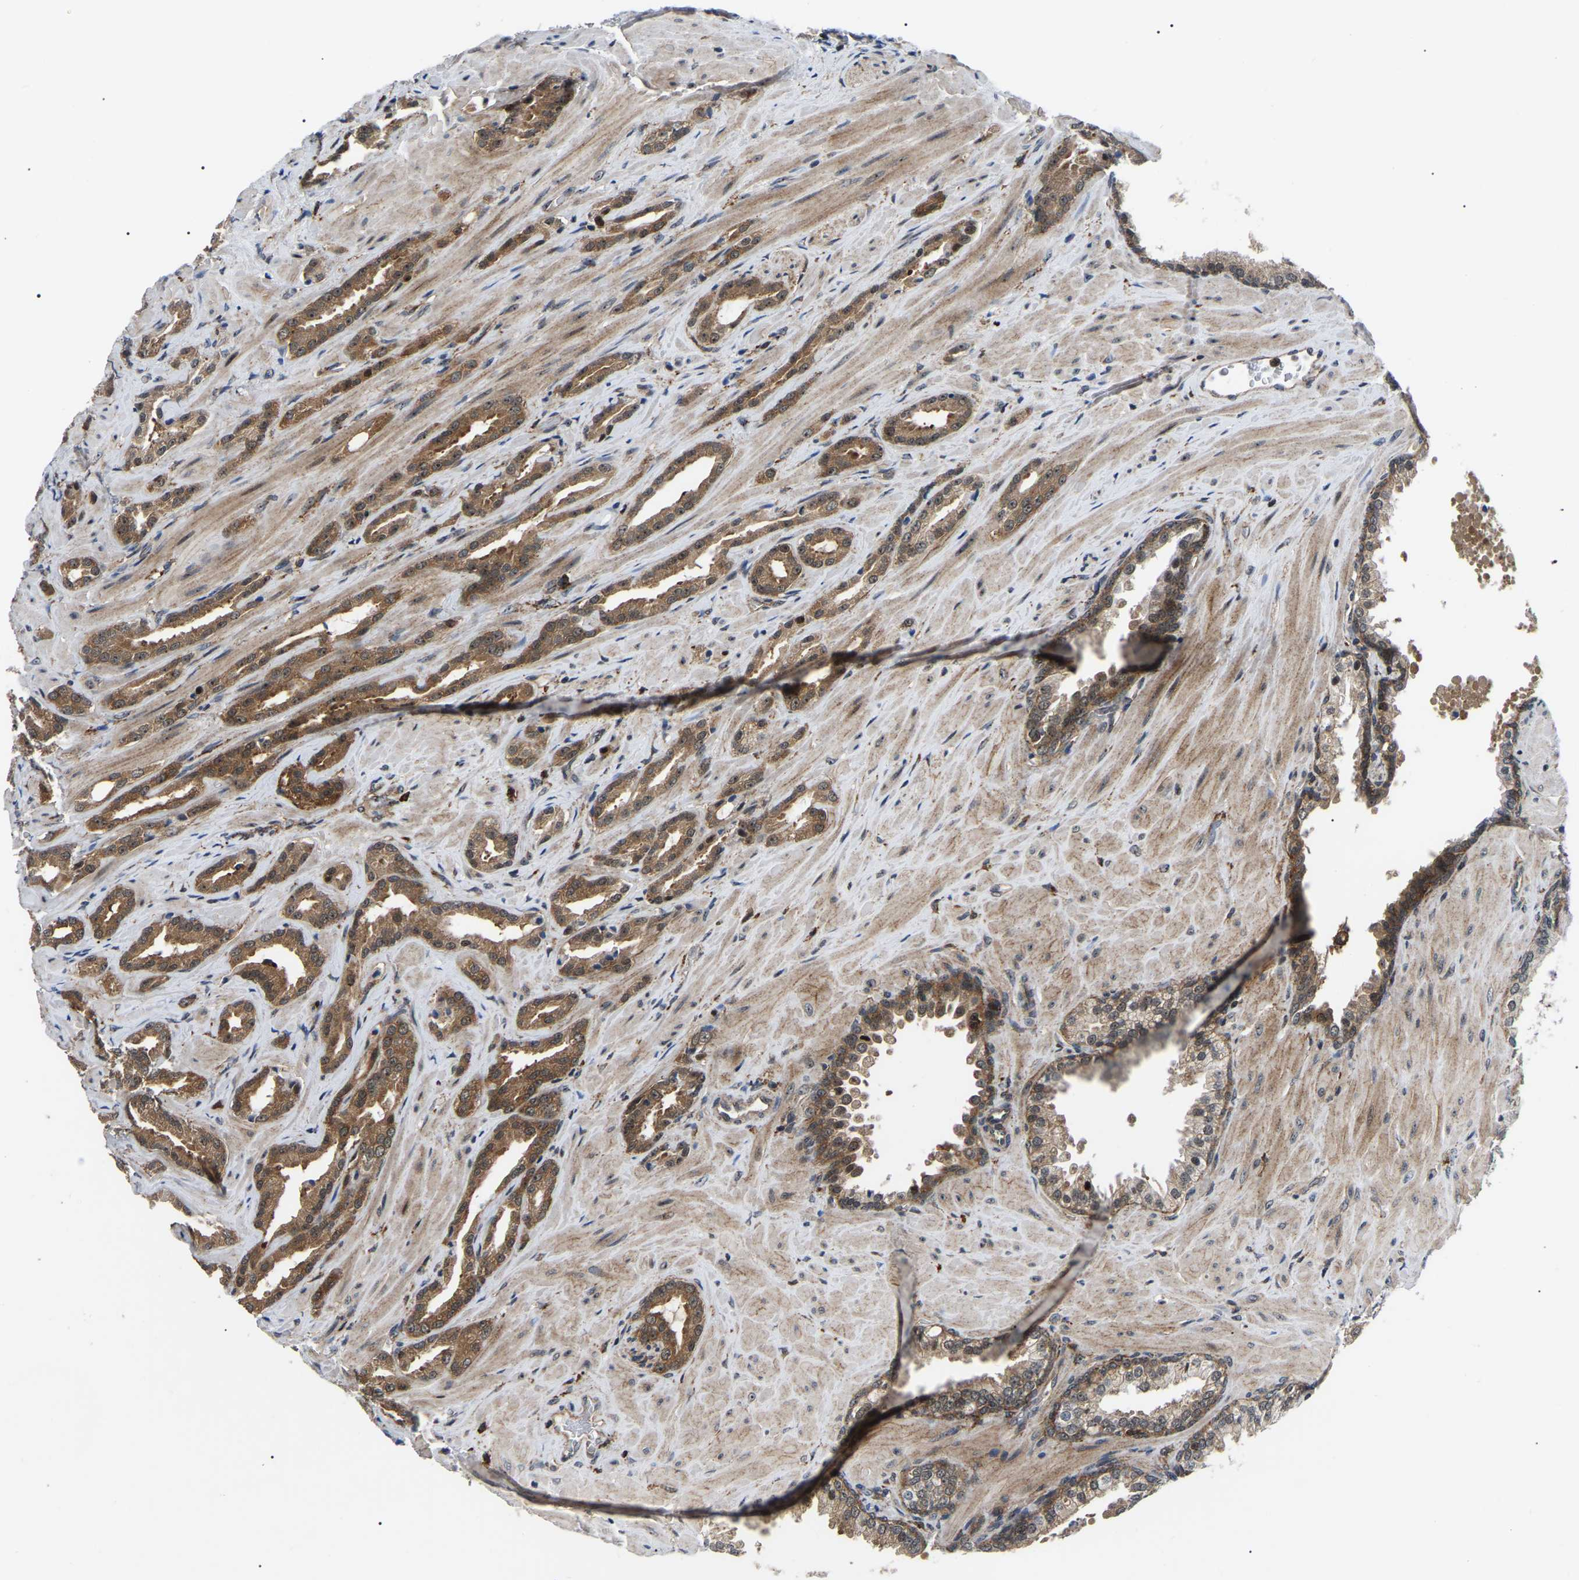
{"staining": {"intensity": "moderate", "quantity": ">75%", "location": "cytoplasmic/membranous,nuclear"}, "tissue": "prostate cancer", "cell_type": "Tumor cells", "image_type": "cancer", "snomed": [{"axis": "morphology", "description": "Adenocarcinoma, High grade"}, {"axis": "topography", "description": "Prostate"}], "caption": "Moderate cytoplasmic/membranous and nuclear positivity for a protein is seen in approximately >75% of tumor cells of prostate cancer using immunohistochemistry (IHC).", "gene": "RRP1B", "patient": {"sex": "male", "age": 64}}